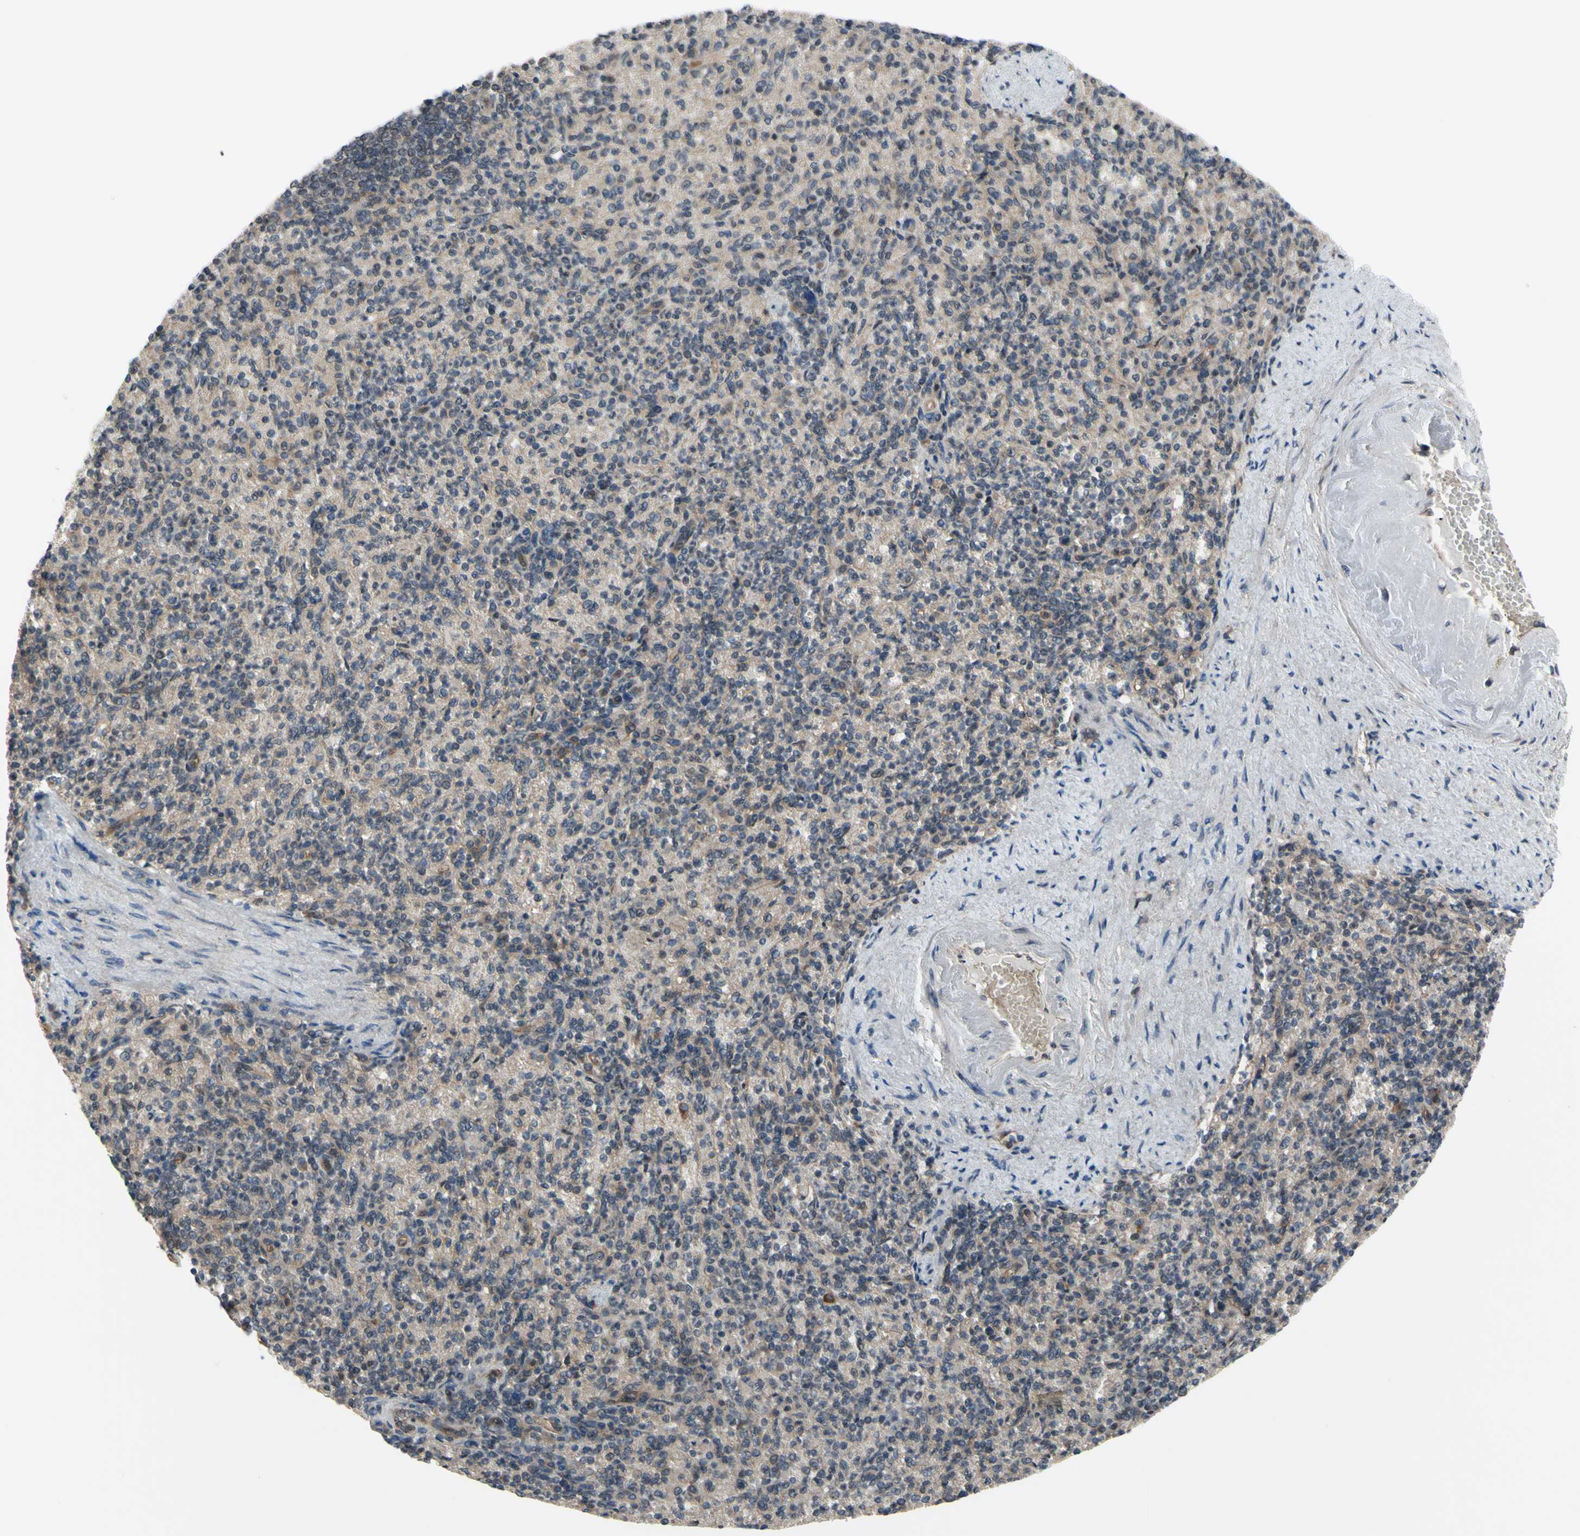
{"staining": {"intensity": "weak", "quantity": "25%-75%", "location": "cytoplasmic/membranous"}, "tissue": "spleen", "cell_type": "Cells in red pulp", "image_type": "normal", "snomed": [{"axis": "morphology", "description": "Normal tissue, NOS"}, {"axis": "topography", "description": "Spleen"}], "caption": "Weak cytoplasmic/membranous protein staining is identified in about 25%-75% of cells in red pulp in spleen. The staining was performed using DAB (3,3'-diaminobenzidine) to visualize the protein expression in brown, while the nuclei were stained in blue with hematoxylin (Magnification: 20x).", "gene": "TRDMT1", "patient": {"sex": "female", "age": 74}}